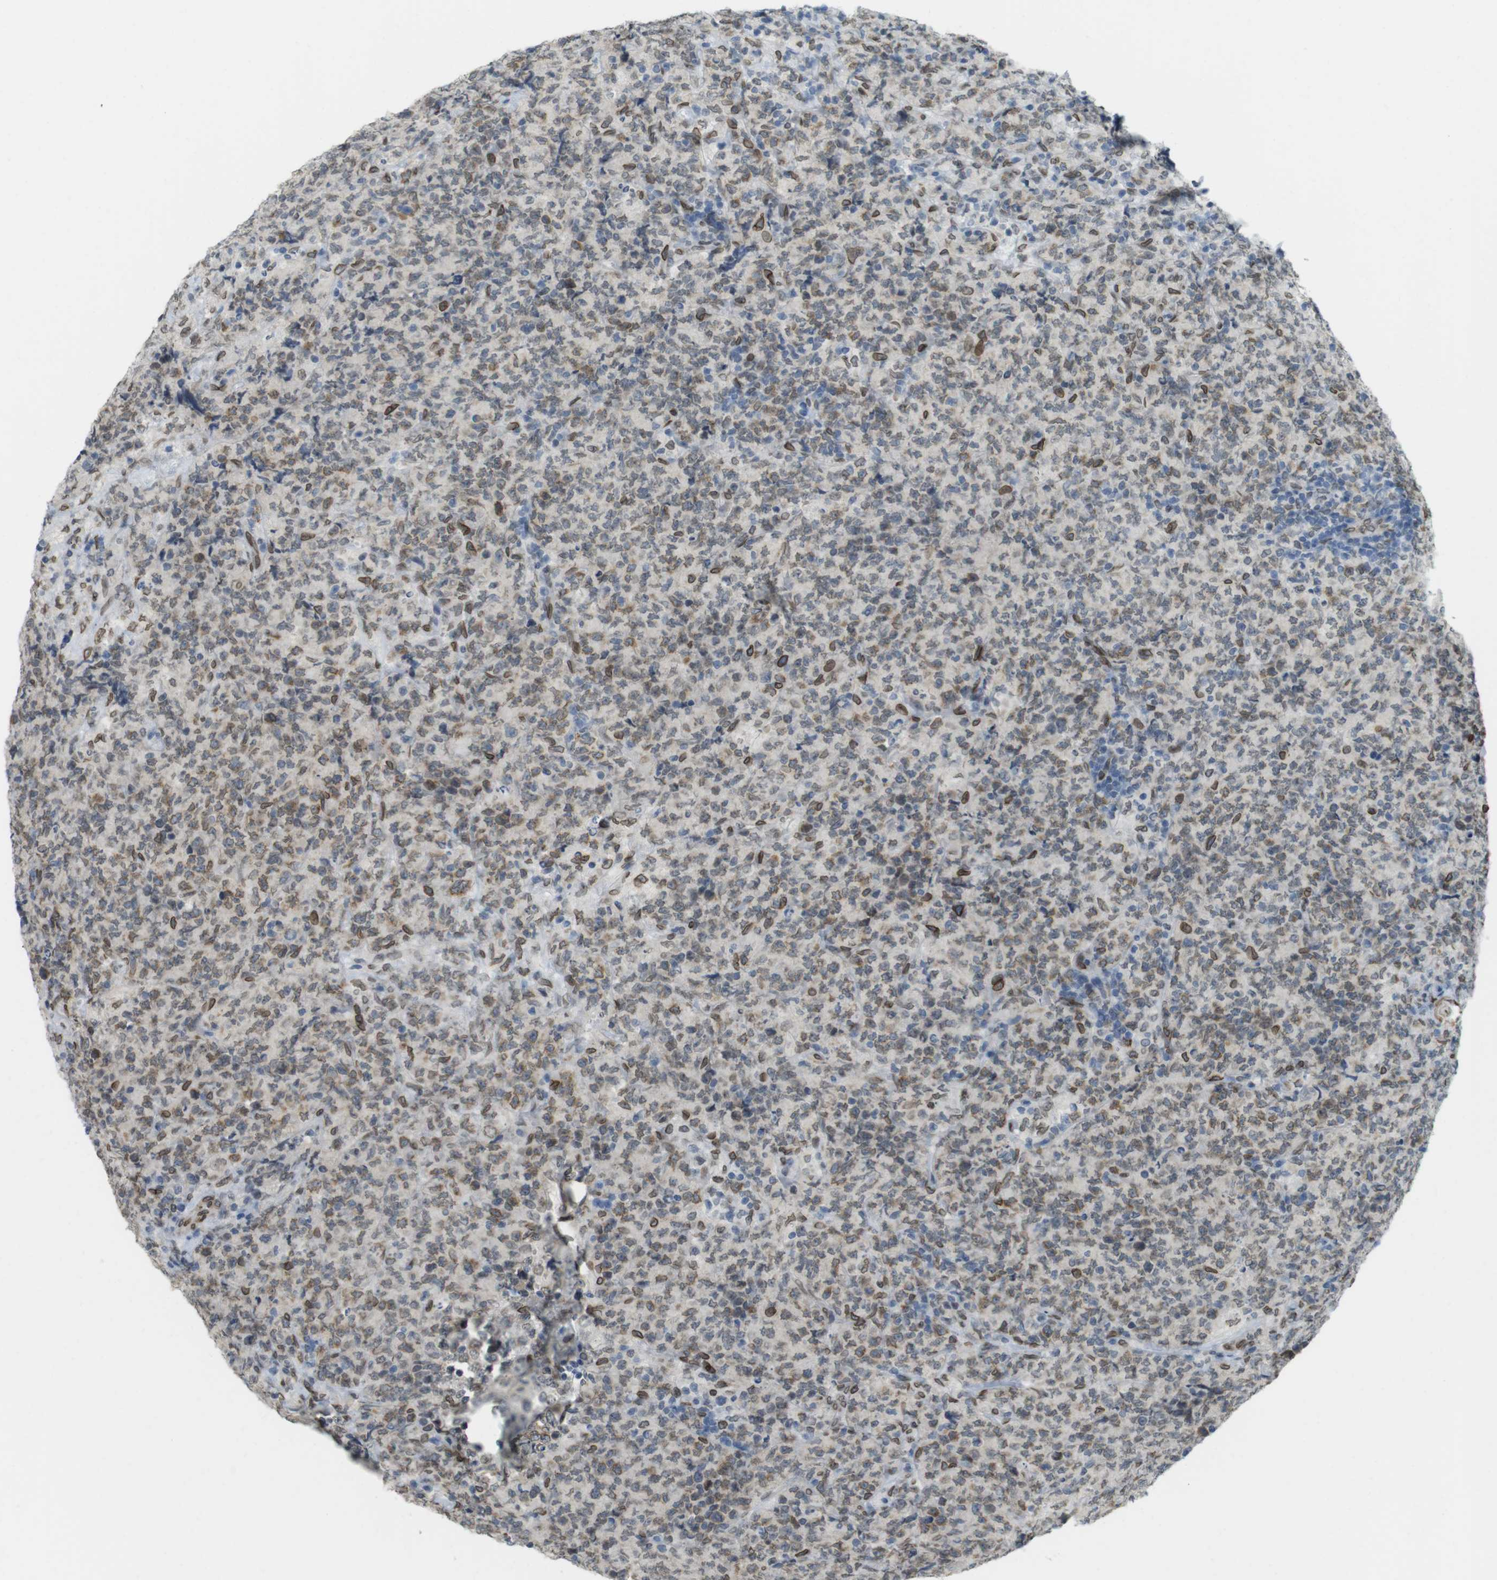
{"staining": {"intensity": "moderate", "quantity": "<25%", "location": "cytoplasmic/membranous,nuclear"}, "tissue": "lymphoma", "cell_type": "Tumor cells", "image_type": "cancer", "snomed": [{"axis": "morphology", "description": "Malignant lymphoma, non-Hodgkin's type, High grade"}, {"axis": "topography", "description": "Tonsil"}], "caption": "Malignant lymphoma, non-Hodgkin's type (high-grade) stained with immunohistochemistry shows moderate cytoplasmic/membranous and nuclear staining in about <25% of tumor cells.", "gene": "ARL6IP6", "patient": {"sex": "female", "age": 36}}